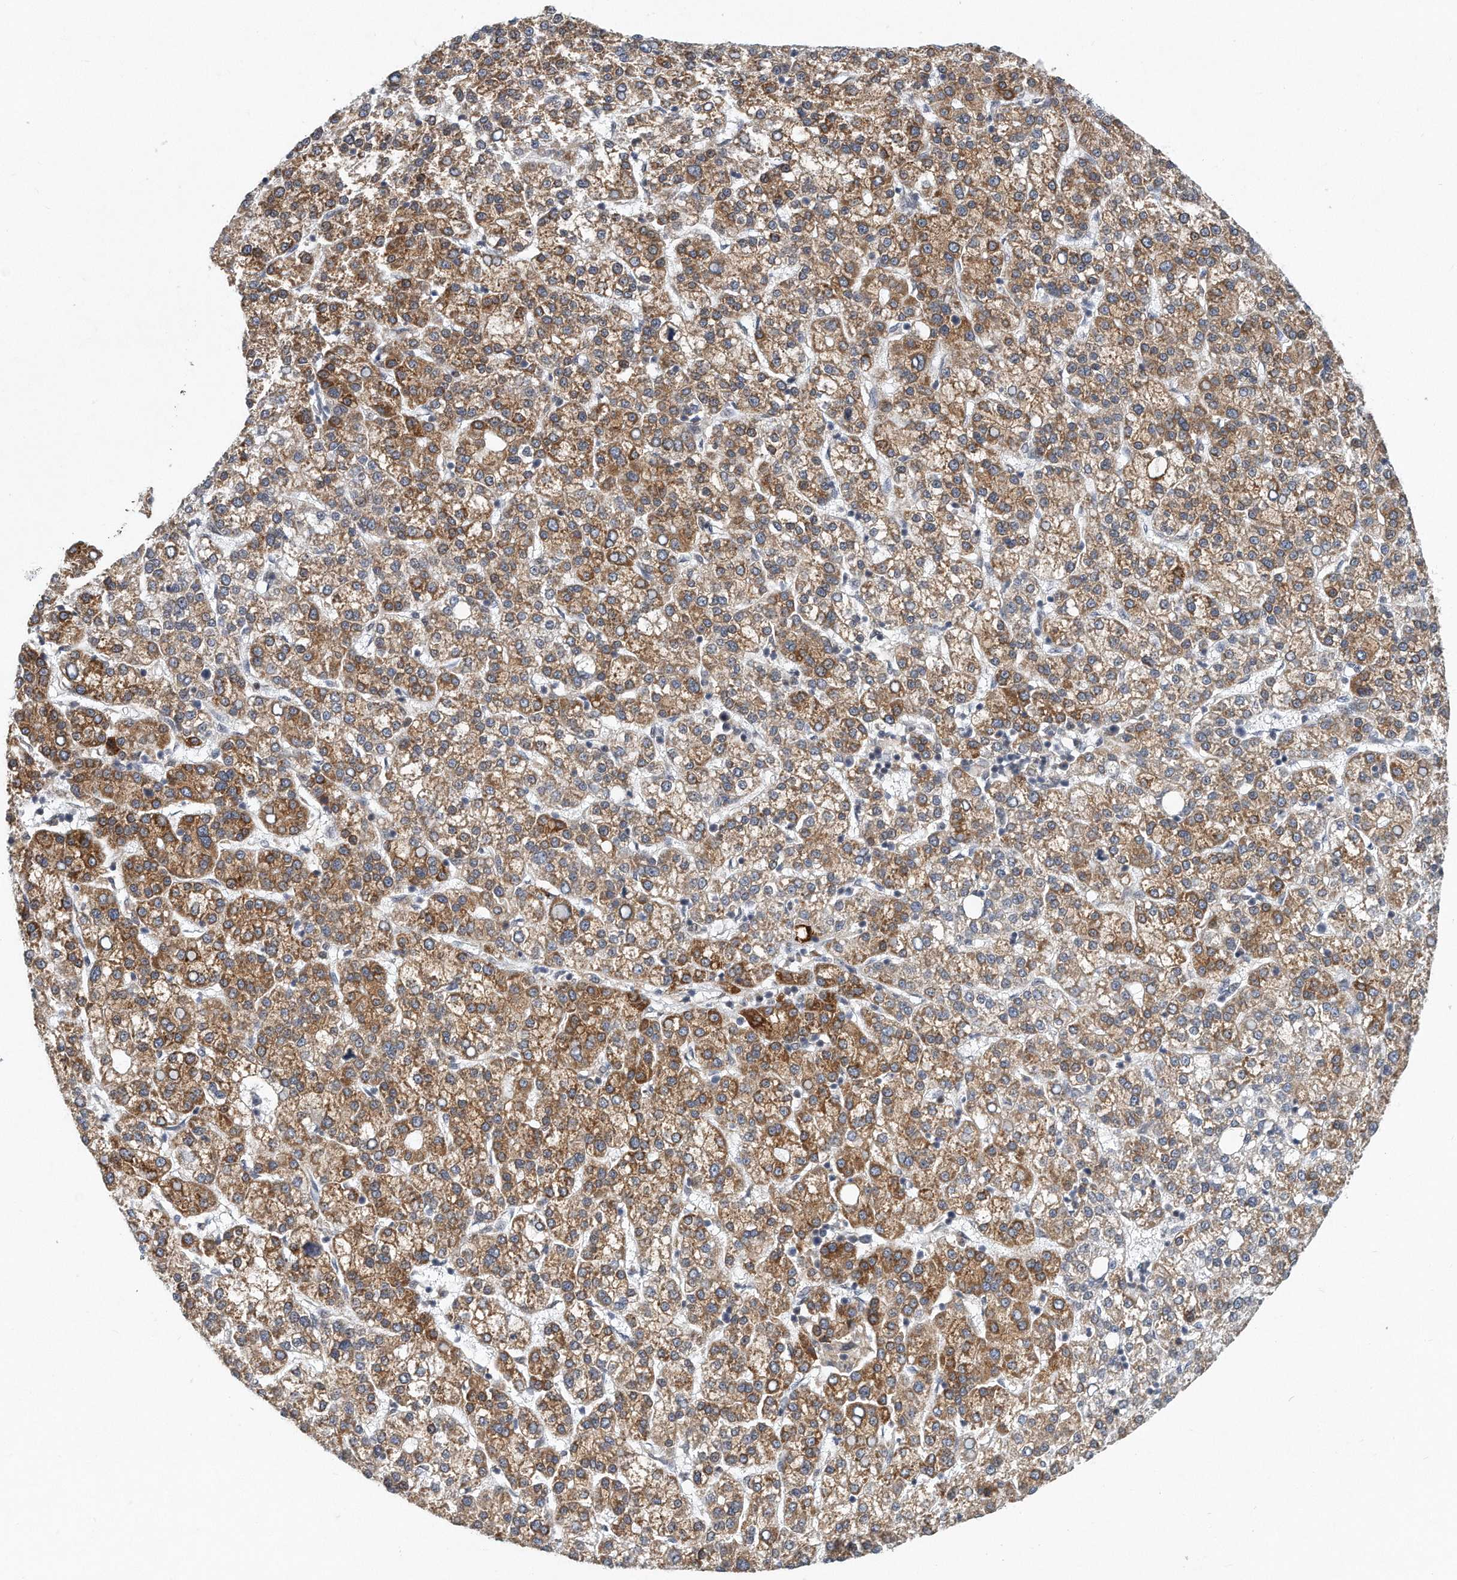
{"staining": {"intensity": "moderate", "quantity": ">75%", "location": "cytoplasmic/membranous"}, "tissue": "liver cancer", "cell_type": "Tumor cells", "image_type": "cancer", "snomed": [{"axis": "morphology", "description": "Carcinoma, Hepatocellular, NOS"}, {"axis": "topography", "description": "Liver"}], "caption": "Moderate cytoplasmic/membranous protein positivity is present in about >75% of tumor cells in liver cancer.", "gene": "VLDLR", "patient": {"sex": "female", "age": 58}}